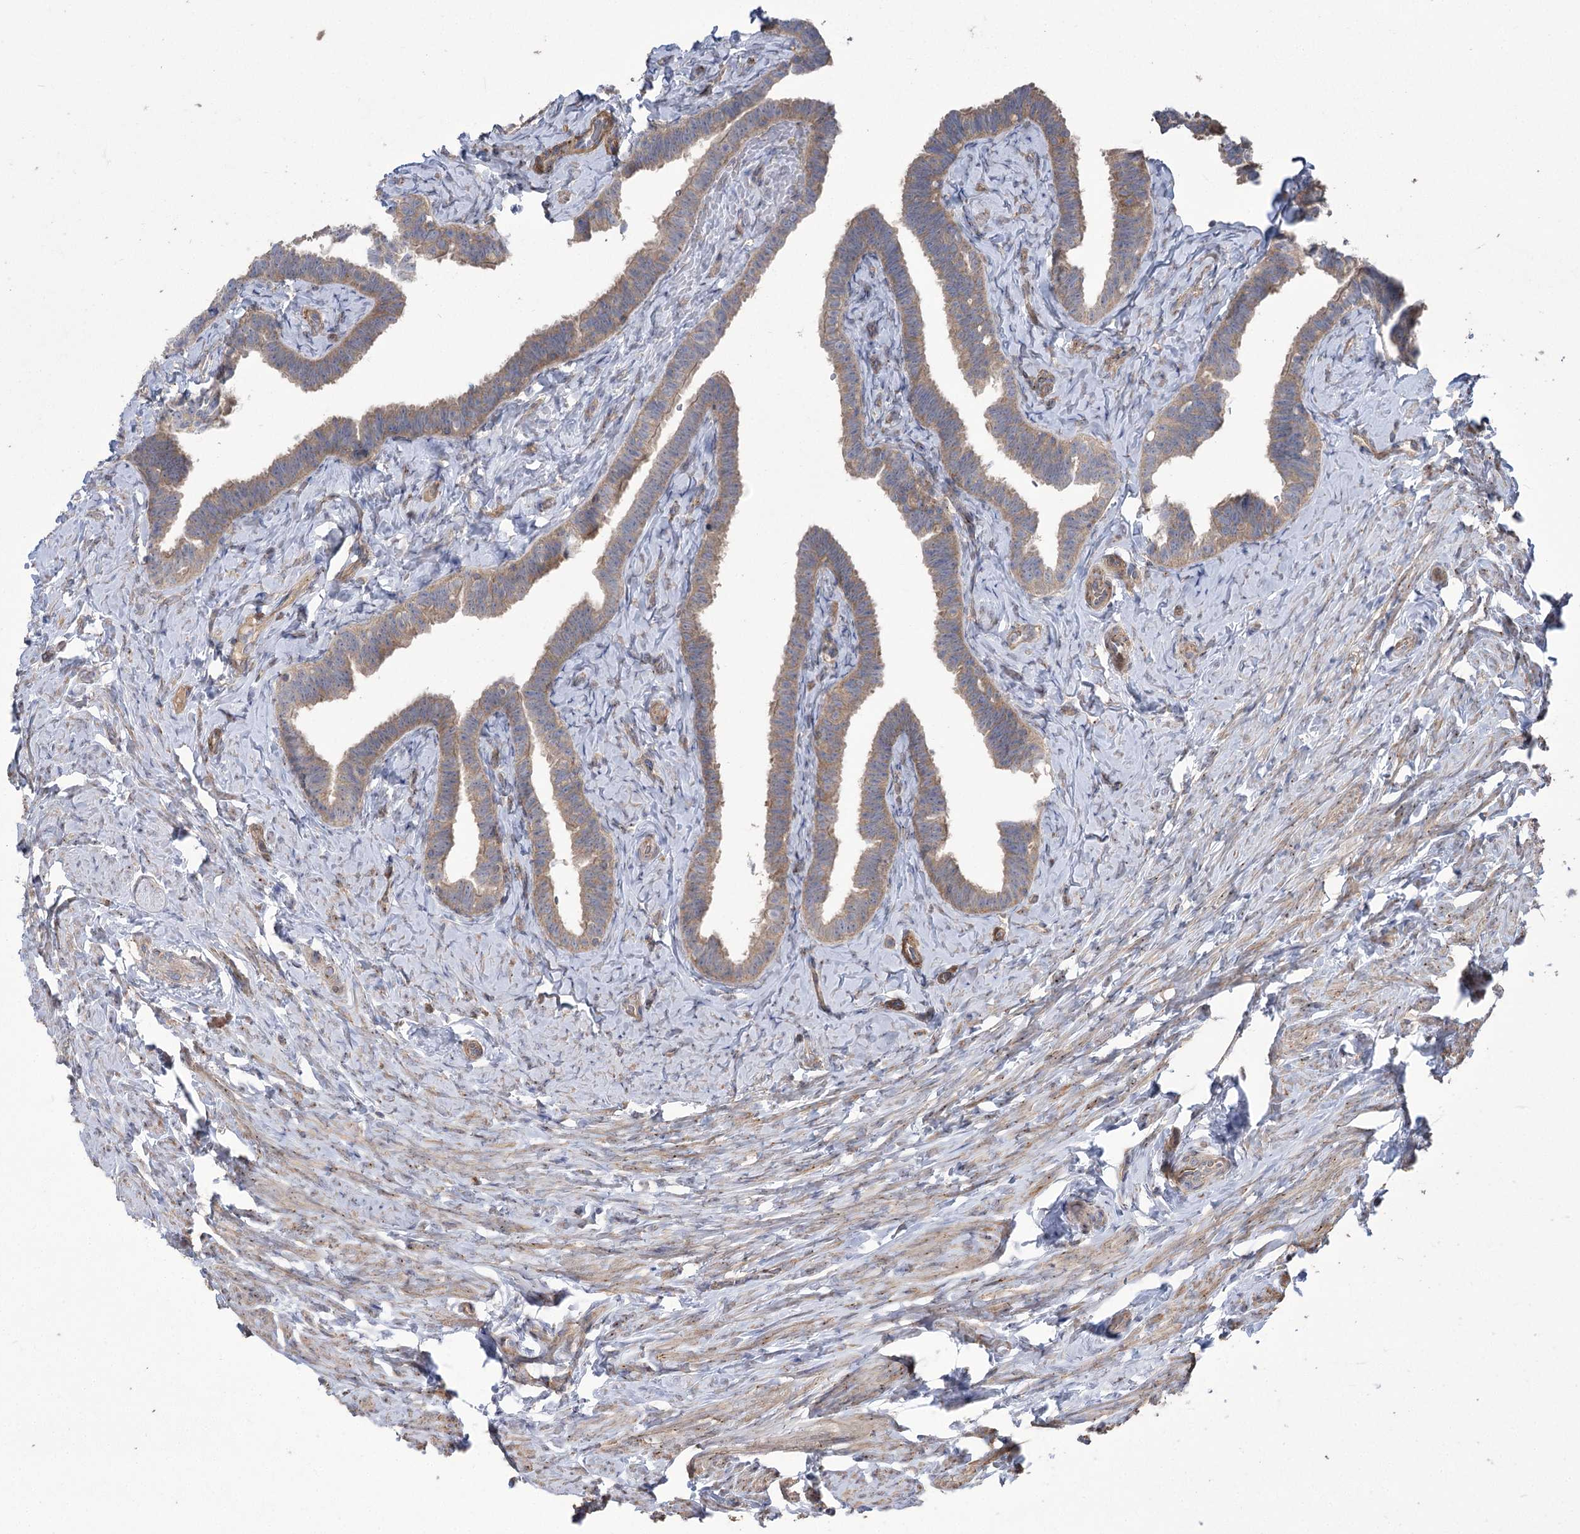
{"staining": {"intensity": "moderate", "quantity": ">75%", "location": "cytoplasmic/membranous"}, "tissue": "fallopian tube", "cell_type": "Glandular cells", "image_type": "normal", "snomed": [{"axis": "morphology", "description": "Normal tissue, NOS"}, {"axis": "topography", "description": "Fallopian tube"}], "caption": "DAB immunohistochemical staining of normal human fallopian tube displays moderate cytoplasmic/membranous protein expression in approximately >75% of glandular cells. Nuclei are stained in blue.", "gene": "PRSS53", "patient": {"sex": "female", "age": 39}}